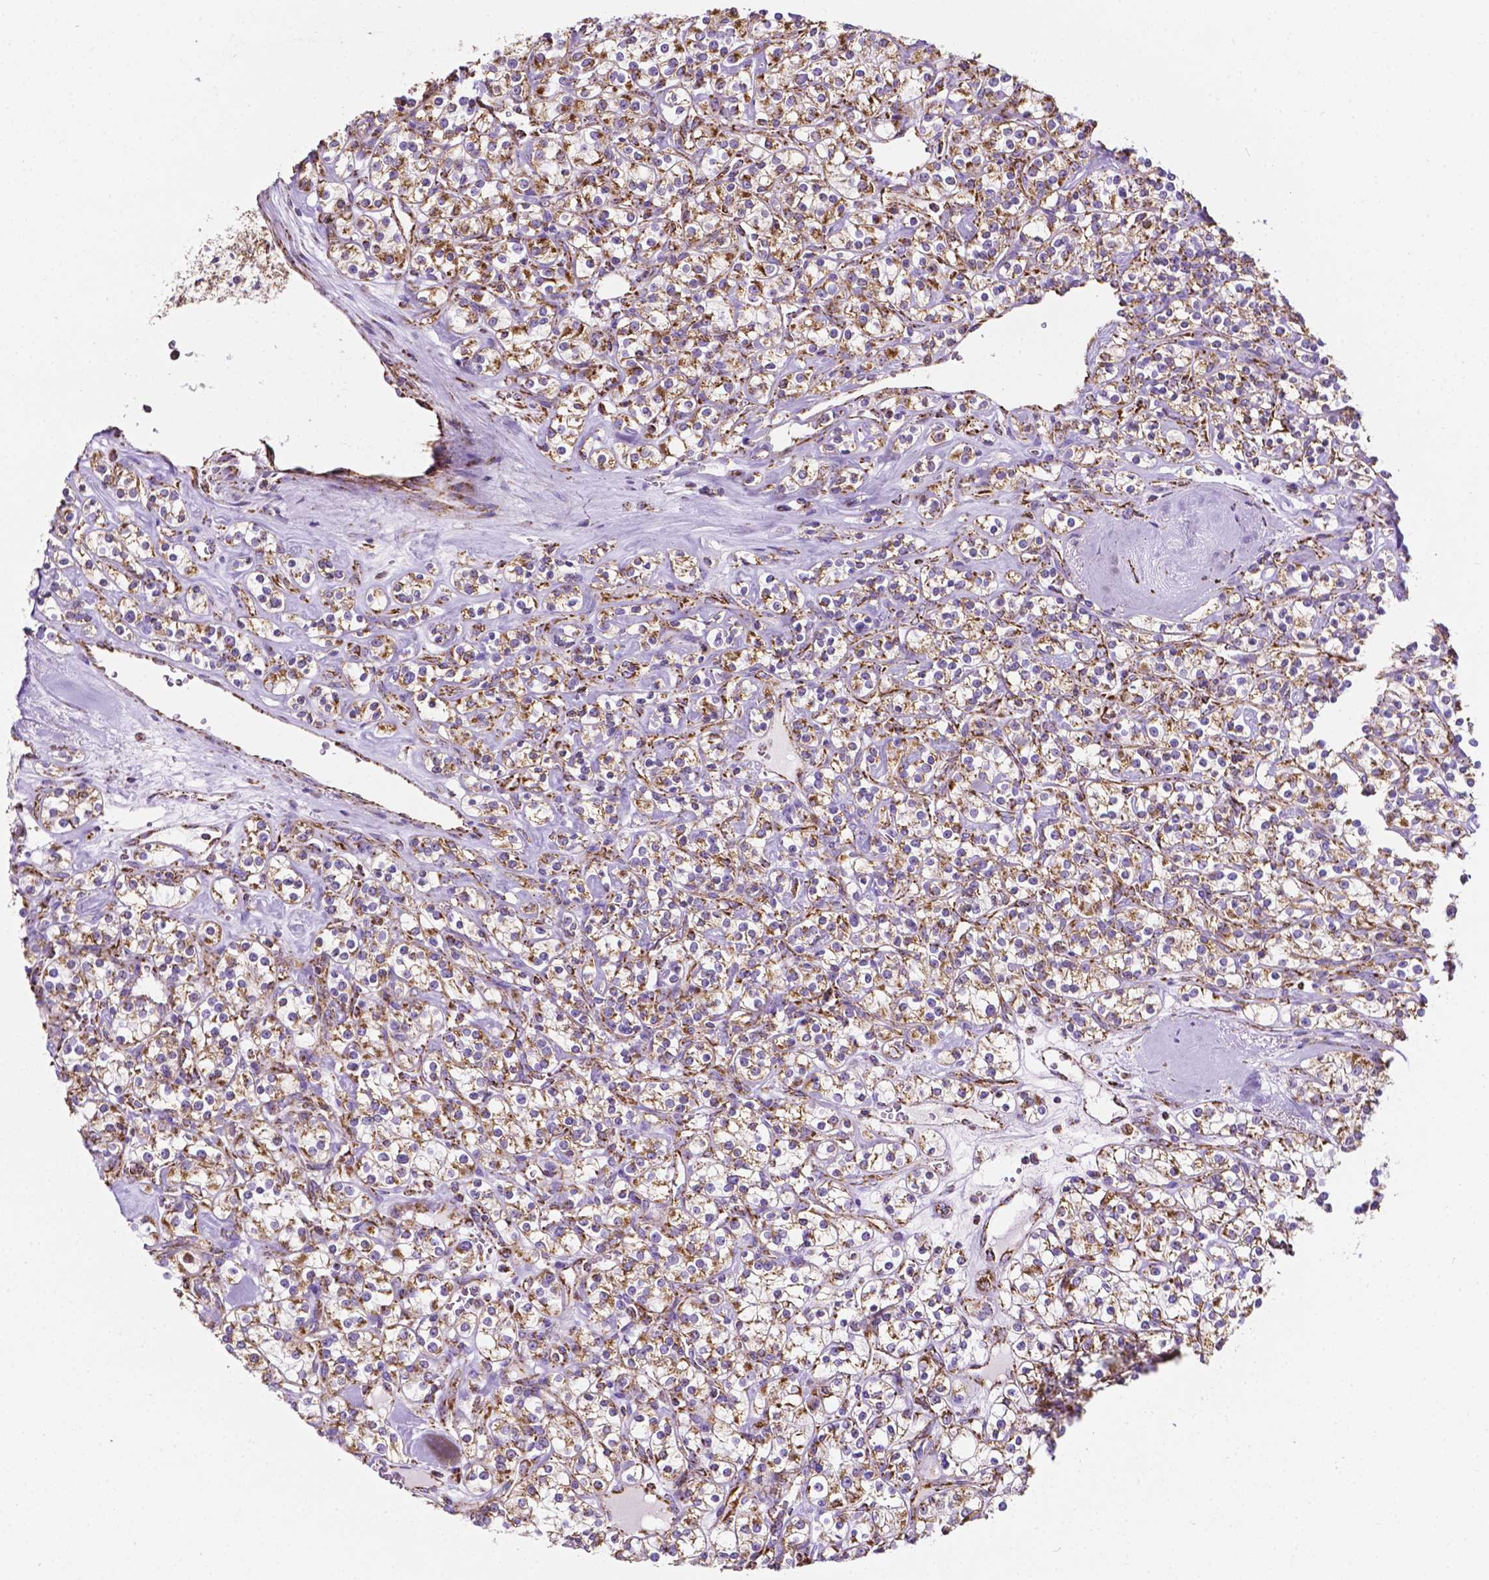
{"staining": {"intensity": "moderate", "quantity": ">75%", "location": "cytoplasmic/membranous"}, "tissue": "renal cancer", "cell_type": "Tumor cells", "image_type": "cancer", "snomed": [{"axis": "morphology", "description": "Adenocarcinoma, NOS"}, {"axis": "topography", "description": "Kidney"}], "caption": "Immunohistochemical staining of renal adenocarcinoma demonstrates medium levels of moderate cytoplasmic/membranous expression in approximately >75% of tumor cells.", "gene": "RMDN3", "patient": {"sex": "male", "age": 77}}